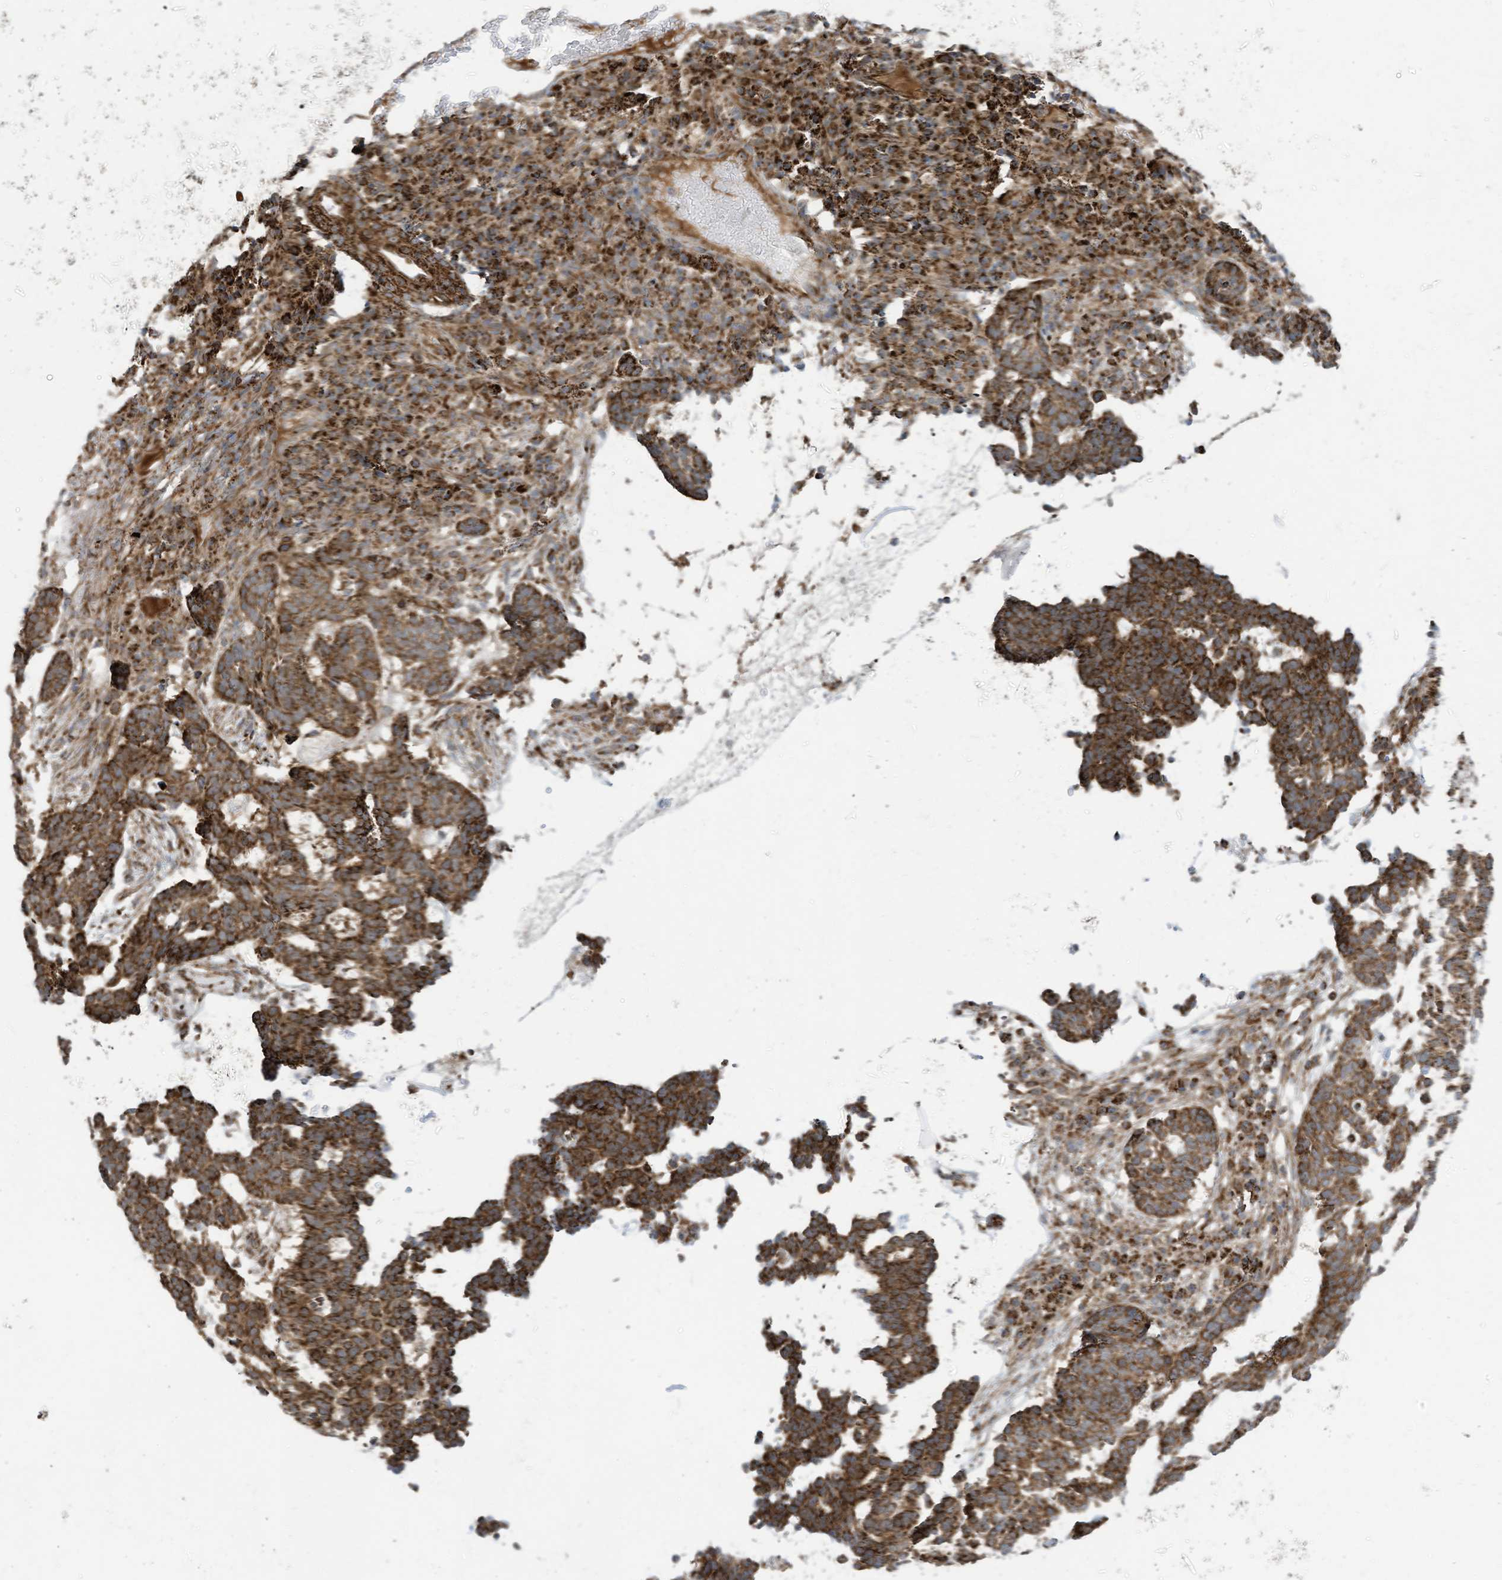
{"staining": {"intensity": "strong", "quantity": ">75%", "location": "cytoplasmic/membranous"}, "tissue": "skin cancer", "cell_type": "Tumor cells", "image_type": "cancer", "snomed": [{"axis": "morphology", "description": "Basal cell carcinoma"}, {"axis": "topography", "description": "Skin"}], "caption": "Immunohistochemistry (DAB (3,3'-diaminobenzidine)) staining of human skin cancer (basal cell carcinoma) displays strong cytoplasmic/membranous protein positivity in about >75% of tumor cells.", "gene": "COX10", "patient": {"sex": "male", "age": 85}}